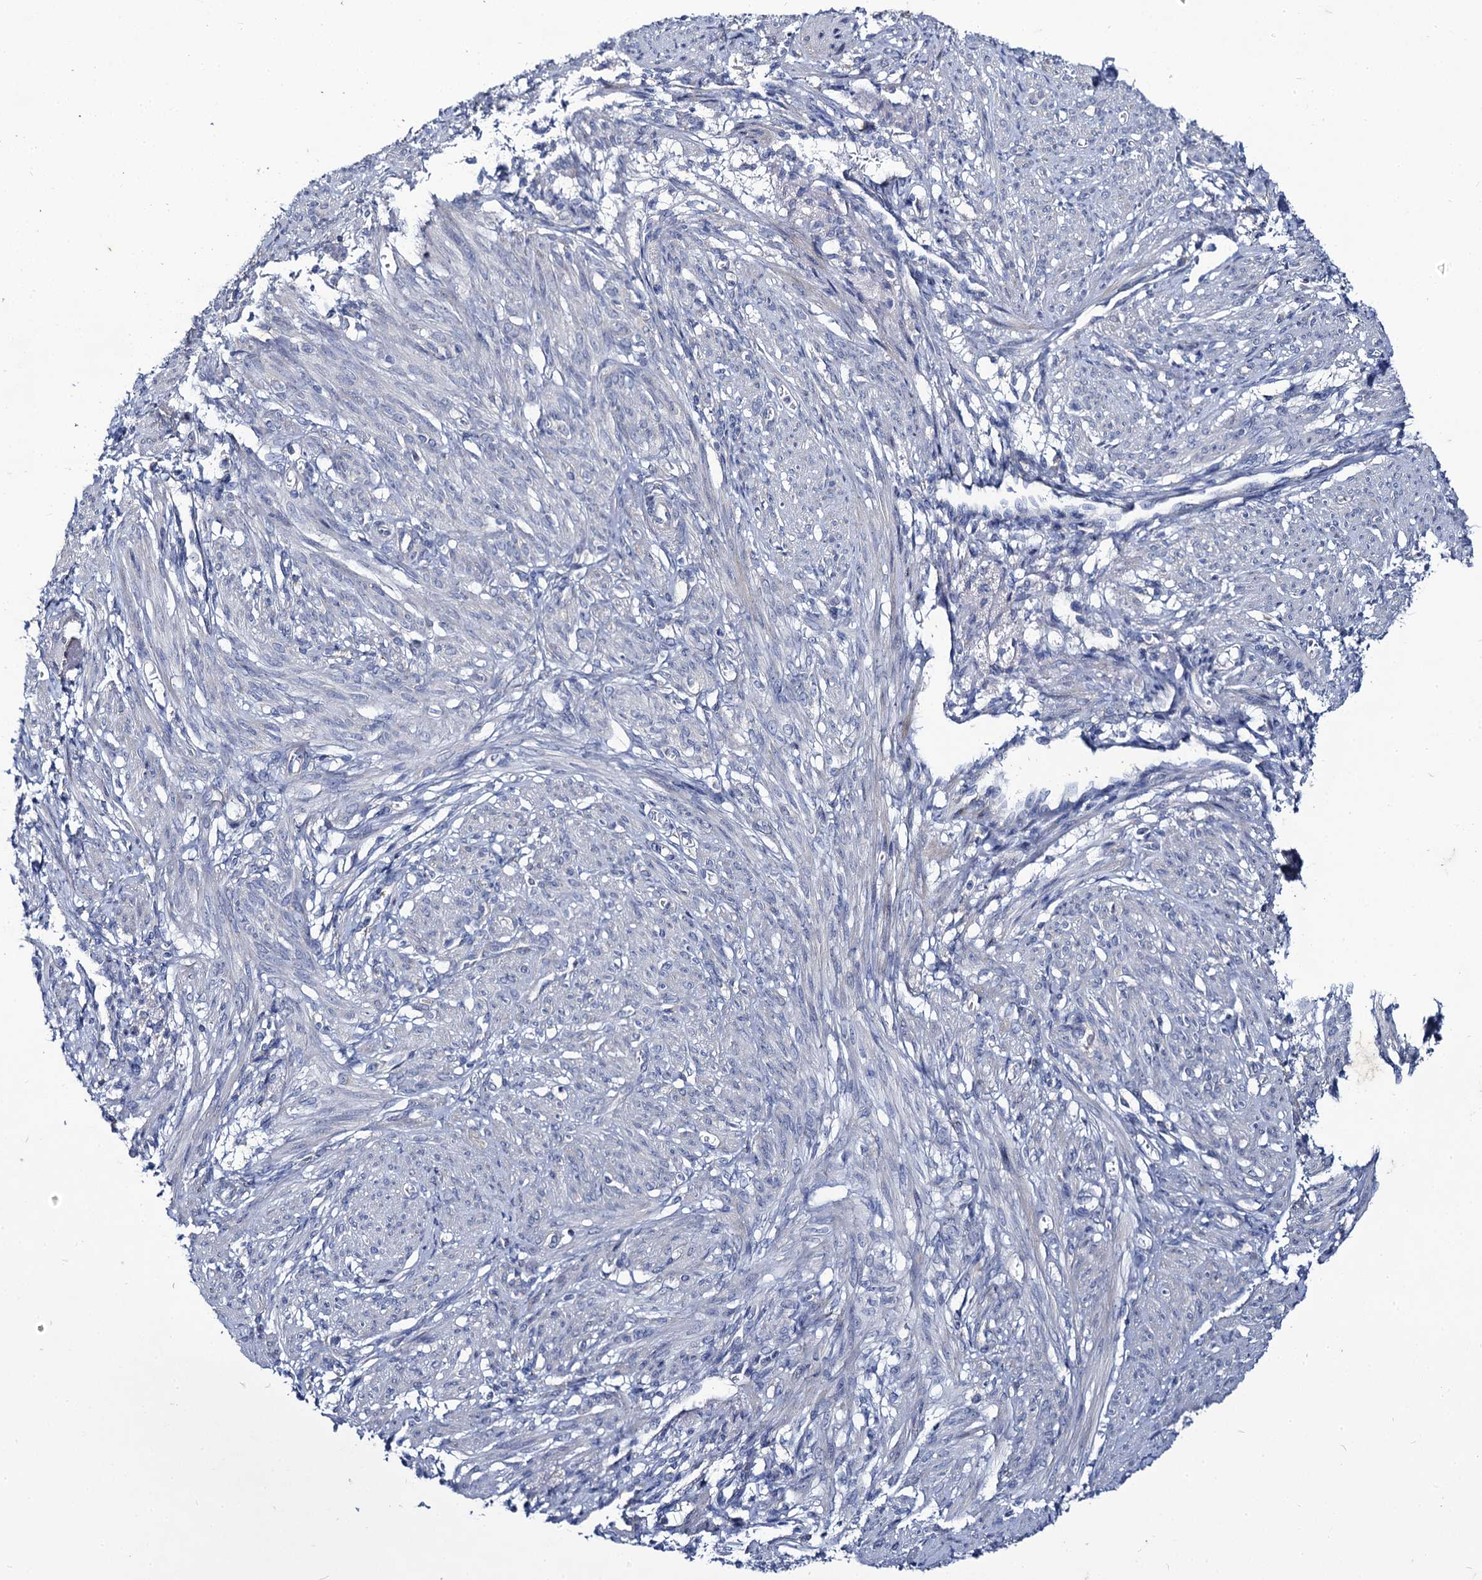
{"staining": {"intensity": "negative", "quantity": "none", "location": "none"}, "tissue": "smooth muscle", "cell_type": "Smooth muscle cells", "image_type": "normal", "snomed": [{"axis": "morphology", "description": "Normal tissue, NOS"}, {"axis": "topography", "description": "Smooth muscle"}], "caption": "High magnification brightfield microscopy of normal smooth muscle stained with DAB (brown) and counterstained with hematoxylin (blue): smooth muscle cells show no significant staining. (DAB (3,3'-diaminobenzidine) immunohistochemistry, high magnification).", "gene": "PANX2", "patient": {"sex": "female", "age": 39}}